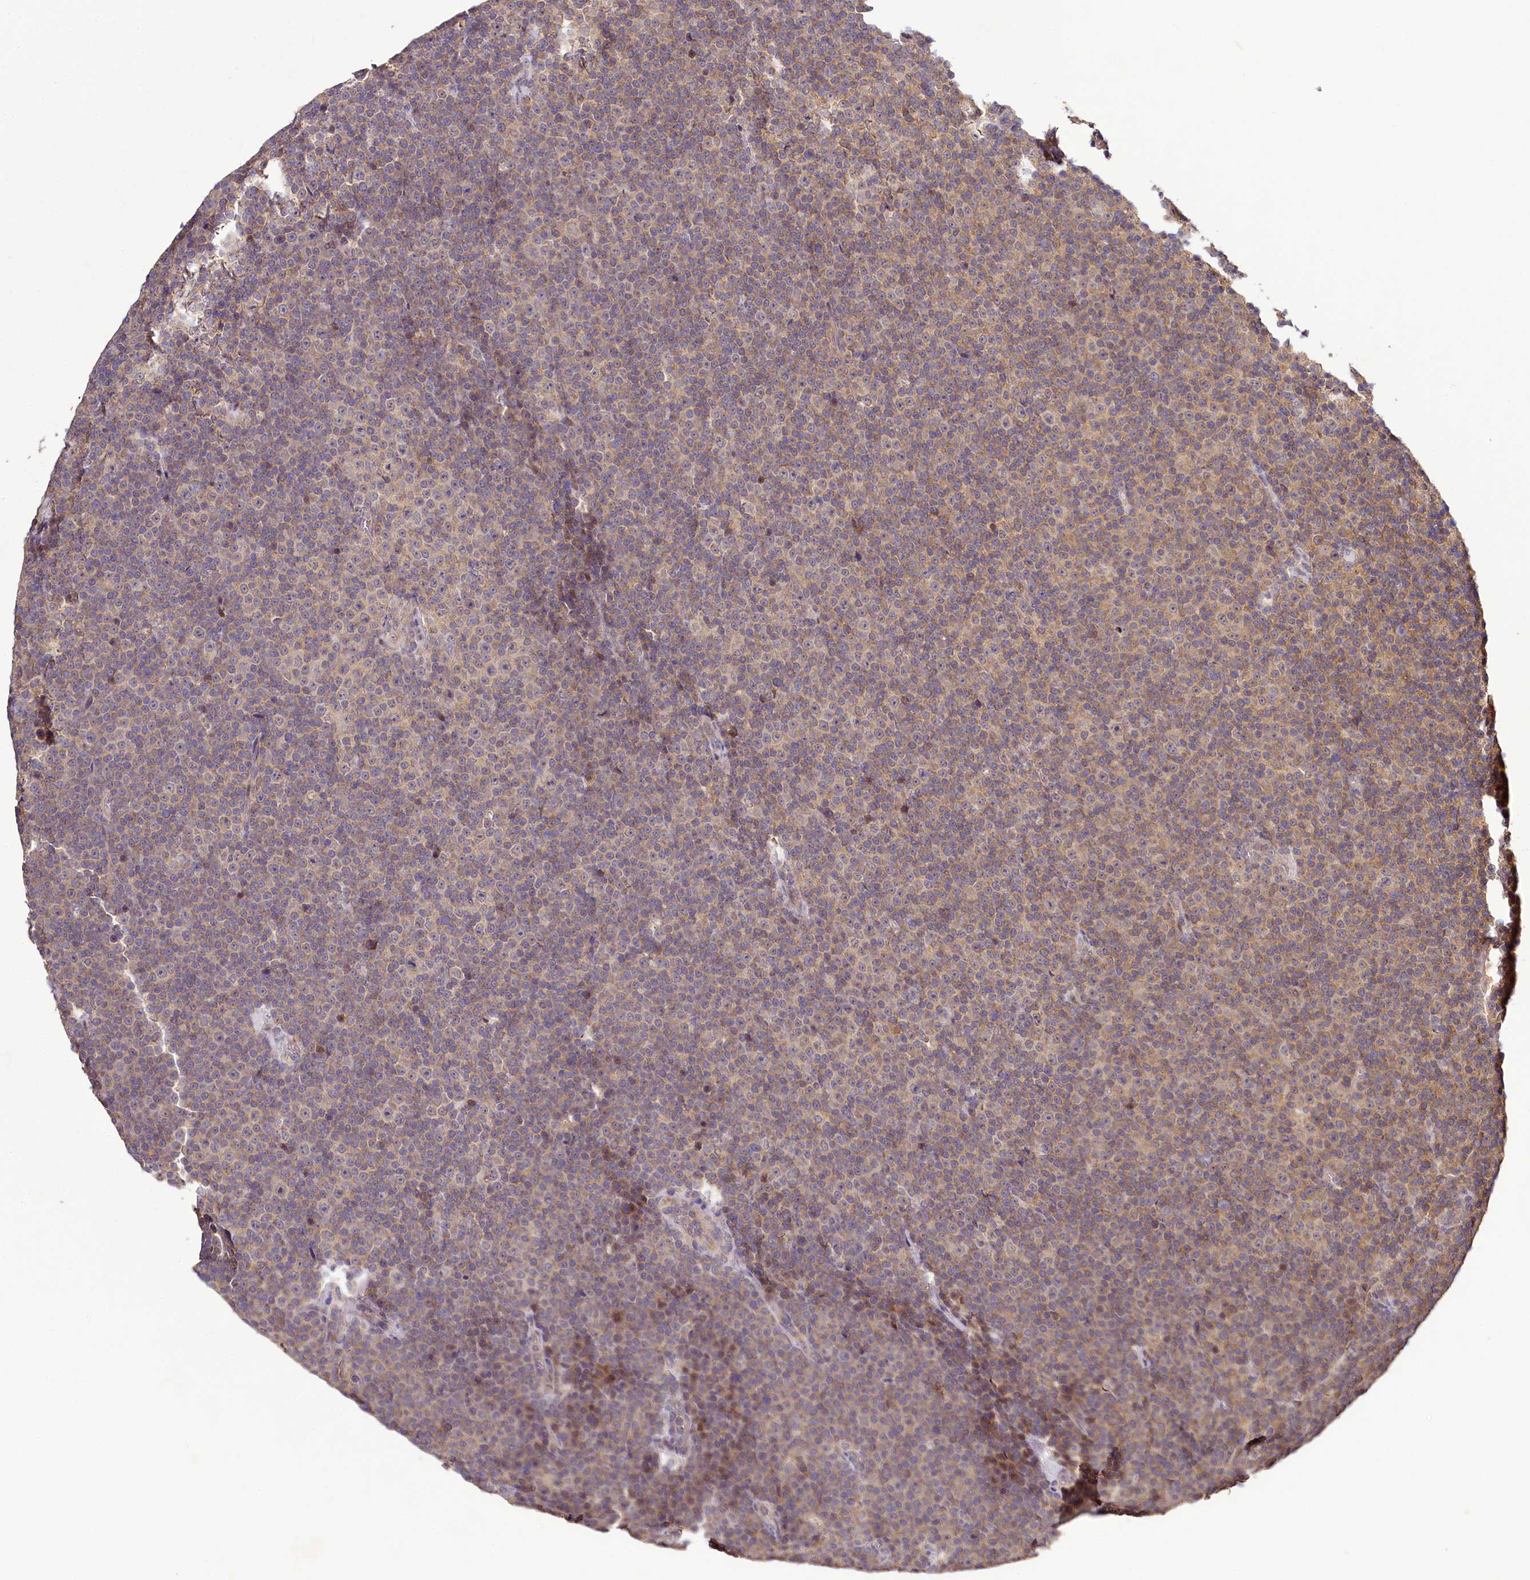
{"staining": {"intensity": "weak", "quantity": "<25%", "location": "cytoplasmic/membranous"}, "tissue": "lymphoma", "cell_type": "Tumor cells", "image_type": "cancer", "snomed": [{"axis": "morphology", "description": "Malignant lymphoma, non-Hodgkin's type, Low grade"}, {"axis": "topography", "description": "Lymph node"}], "caption": "The immunohistochemistry histopathology image has no significant expression in tumor cells of low-grade malignant lymphoma, non-Hodgkin's type tissue. (DAB immunohistochemistry with hematoxylin counter stain).", "gene": "TMEM39A", "patient": {"sex": "female", "age": 67}}